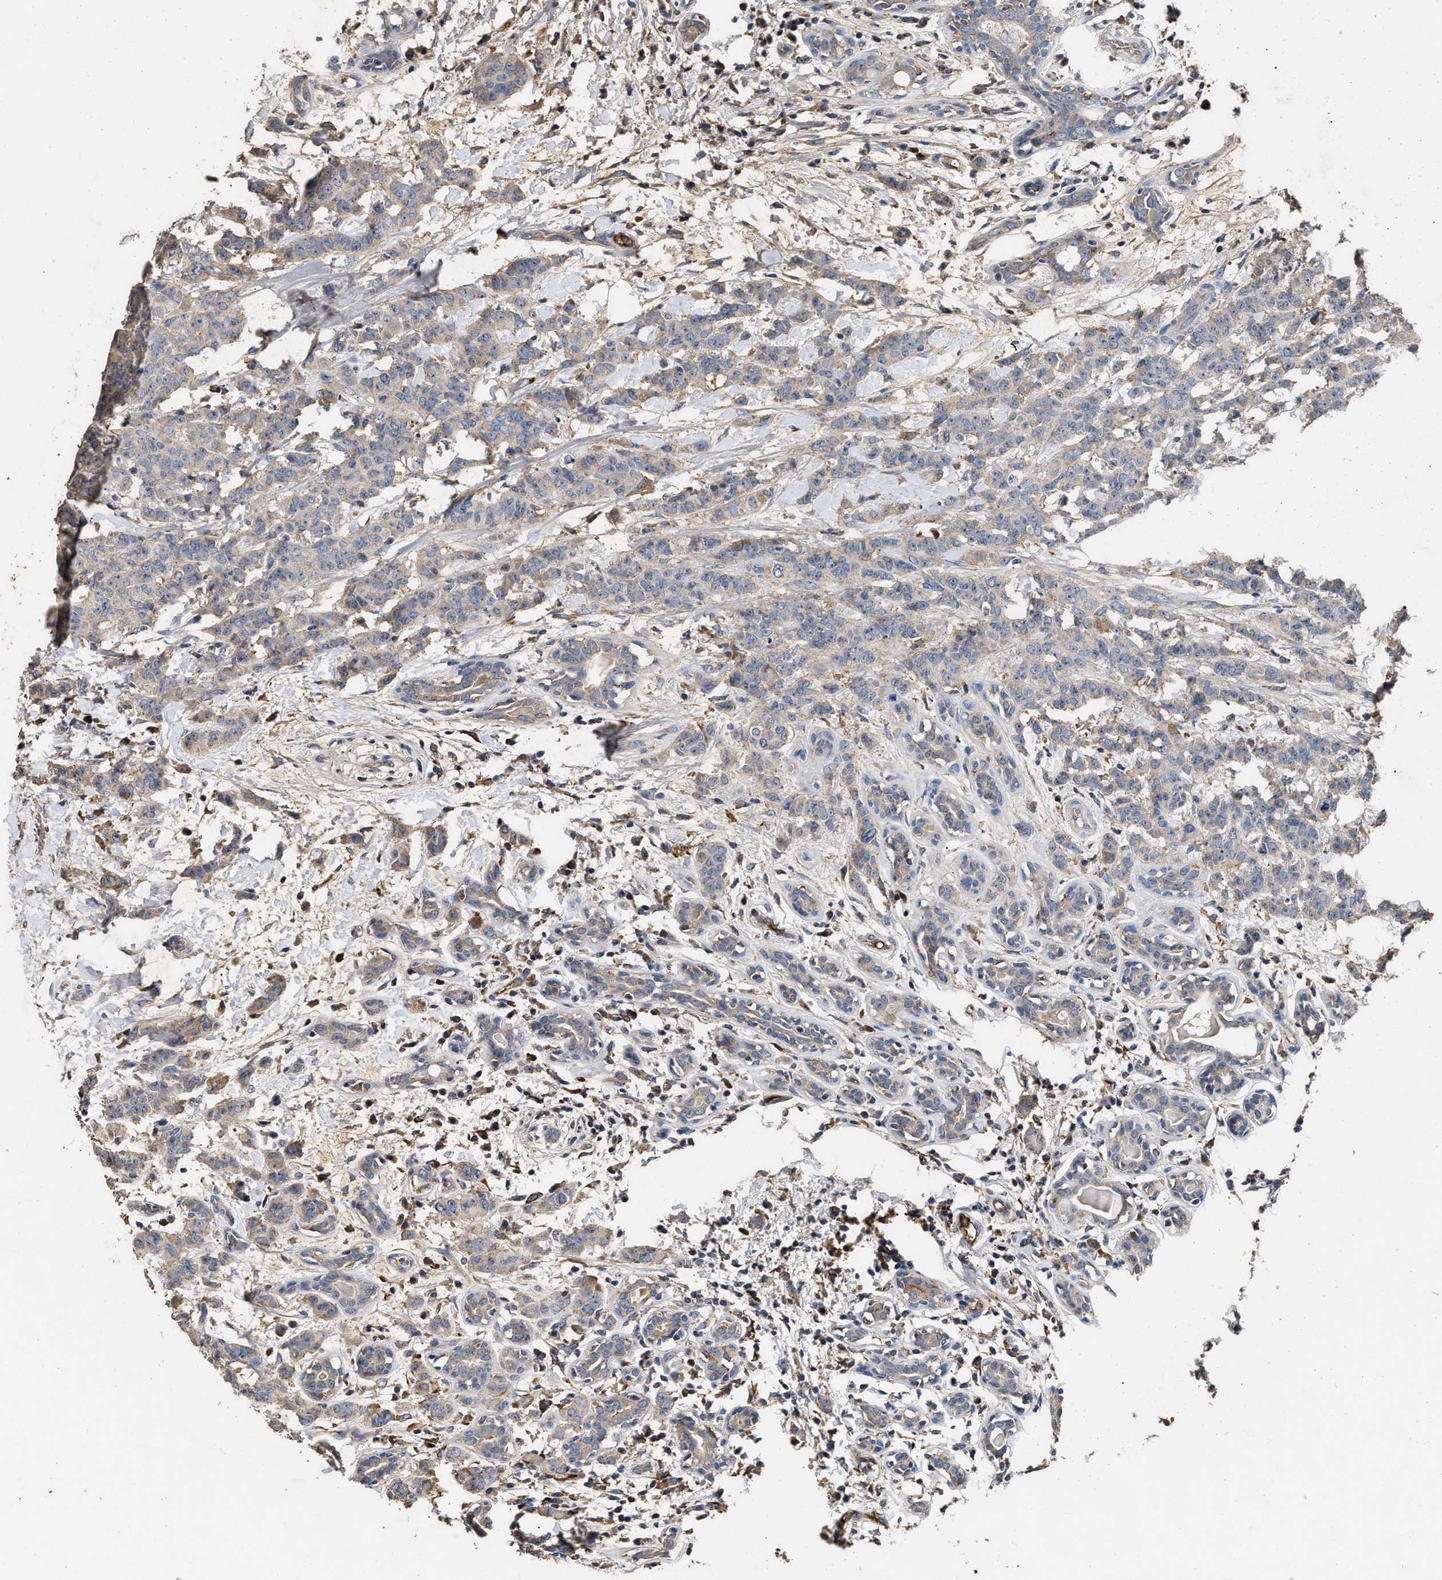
{"staining": {"intensity": "weak", "quantity": "25%-75%", "location": "cytoplasmic/membranous"}, "tissue": "breast cancer", "cell_type": "Tumor cells", "image_type": "cancer", "snomed": [{"axis": "morphology", "description": "Normal tissue, NOS"}, {"axis": "morphology", "description": "Duct carcinoma"}, {"axis": "topography", "description": "Breast"}], "caption": "IHC histopathology image of human breast cancer (infiltrating ductal carcinoma) stained for a protein (brown), which displays low levels of weak cytoplasmic/membranous positivity in approximately 25%-75% of tumor cells.", "gene": "C3", "patient": {"sex": "female", "age": 40}}